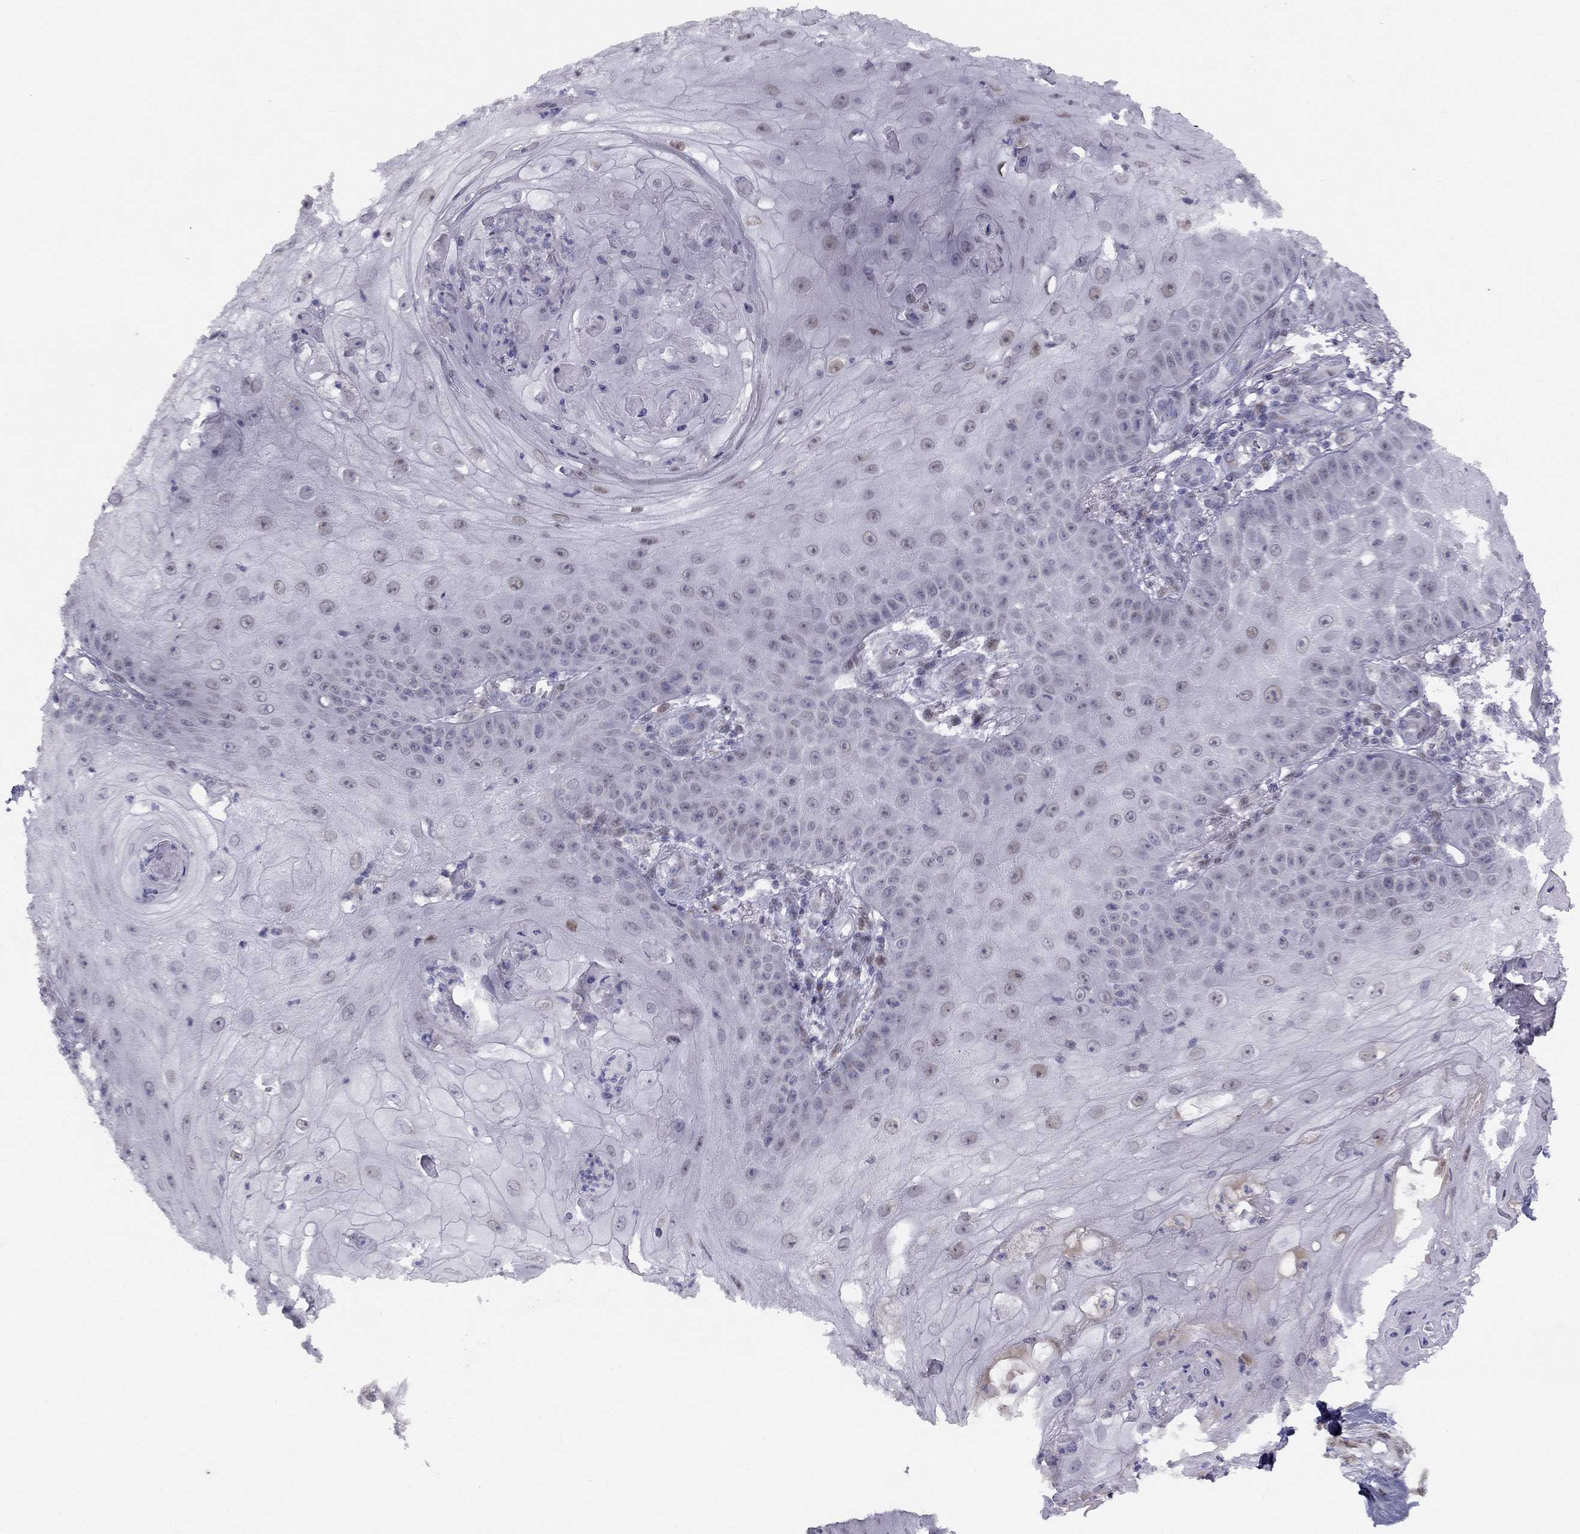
{"staining": {"intensity": "negative", "quantity": "none", "location": "none"}, "tissue": "skin cancer", "cell_type": "Tumor cells", "image_type": "cancer", "snomed": [{"axis": "morphology", "description": "Squamous cell carcinoma, NOS"}, {"axis": "topography", "description": "Skin"}], "caption": "This photomicrograph is of skin squamous cell carcinoma stained with immunohistochemistry (IHC) to label a protein in brown with the nuclei are counter-stained blue. There is no positivity in tumor cells.", "gene": "TRPS1", "patient": {"sex": "male", "age": 70}}